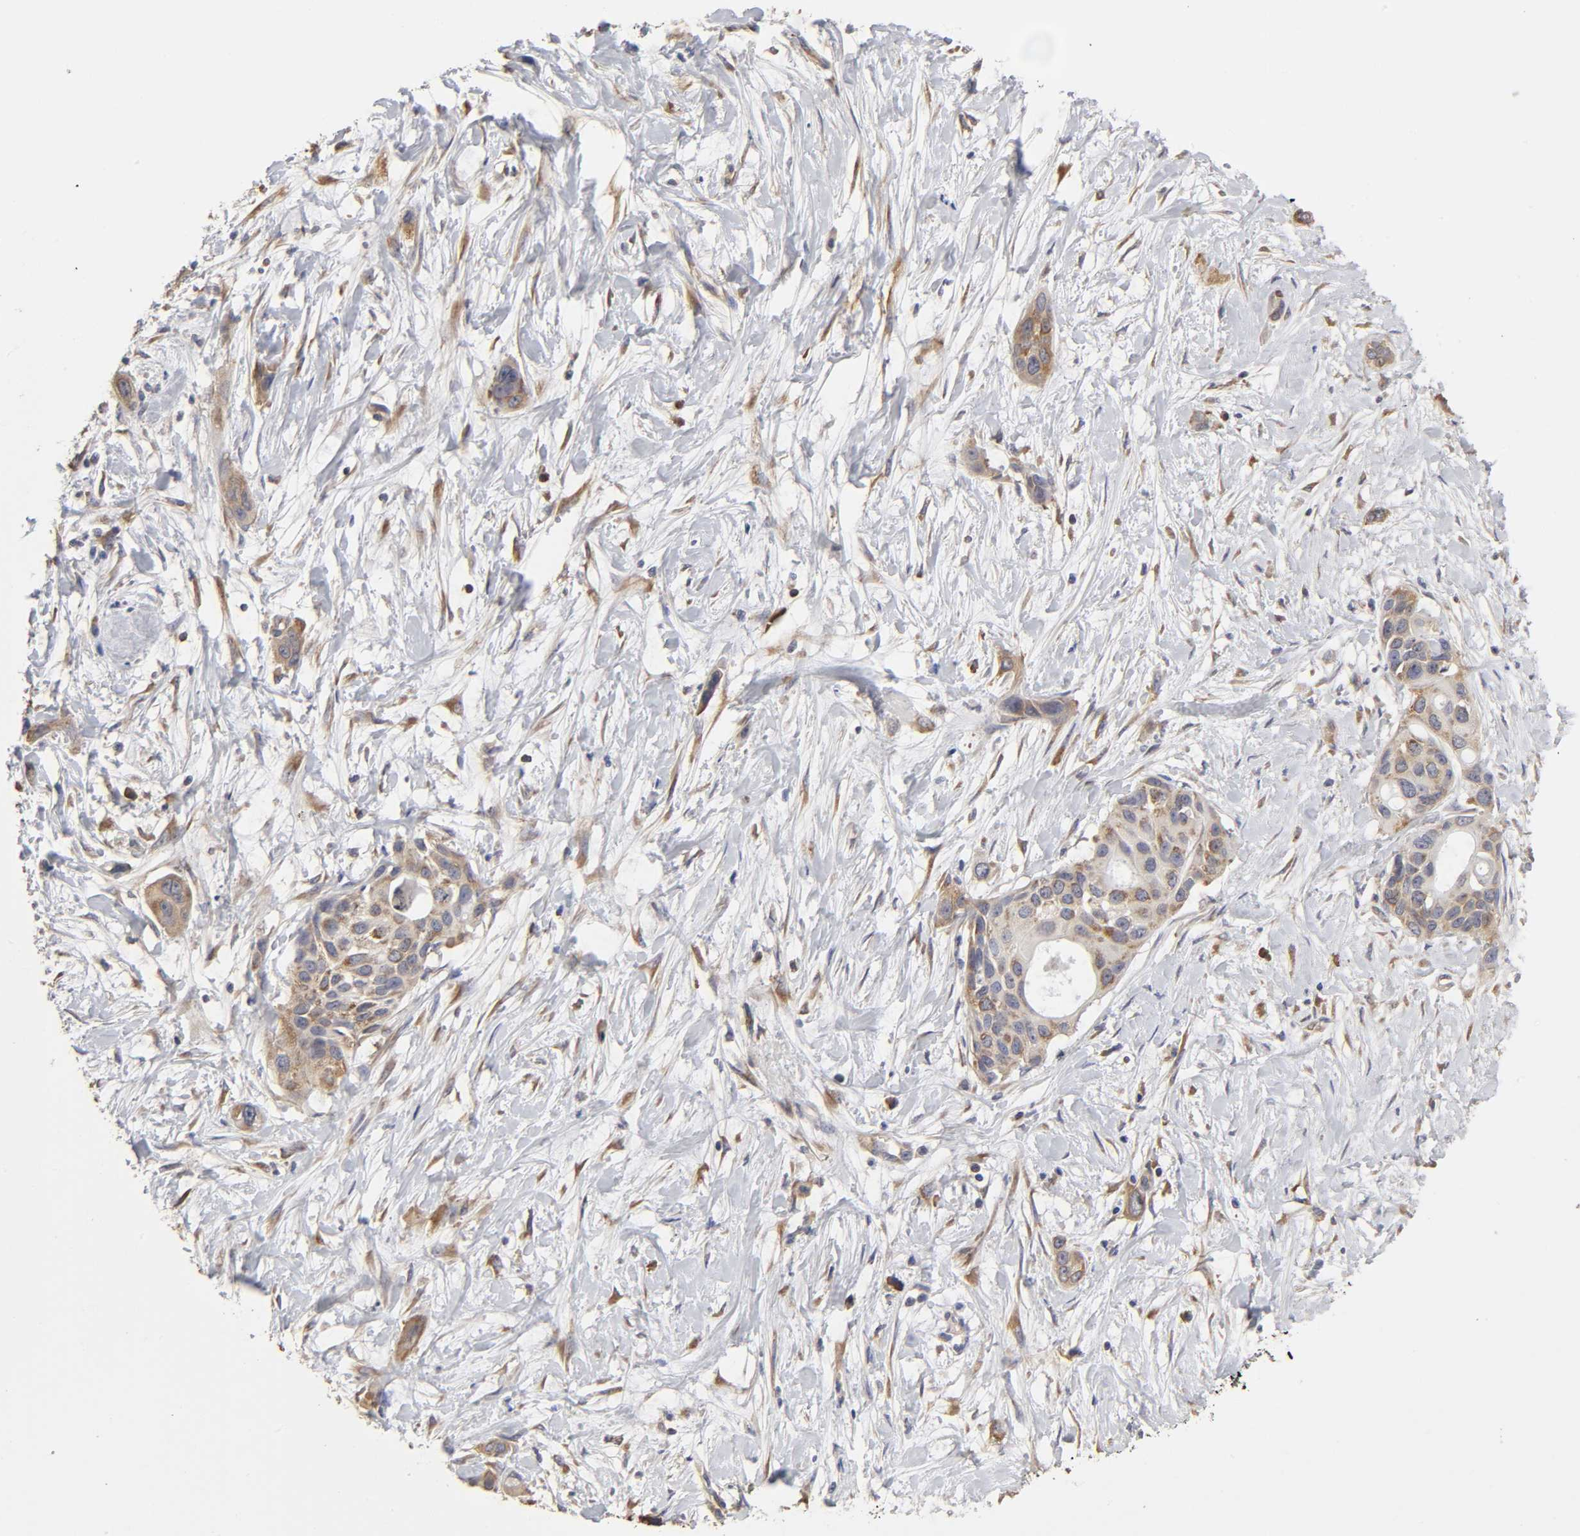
{"staining": {"intensity": "strong", "quantity": ">75%", "location": "cytoplasmic/membranous"}, "tissue": "pancreatic cancer", "cell_type": "Tumor cells", "image_type": "cancer", "snomed": [{"axis": "morphology", "description": "Adenocarcinoma, NOS"}, {"axis": "topography", "description": "Pancreas"}], "caption": "Strong cytoplasmic/membranous protein expression is identified in approximately >75% of tumor cells in pancreatic adenocarcinoma.", "gene": "RPL14", "patient": {"sex": "female", "age": 60}}